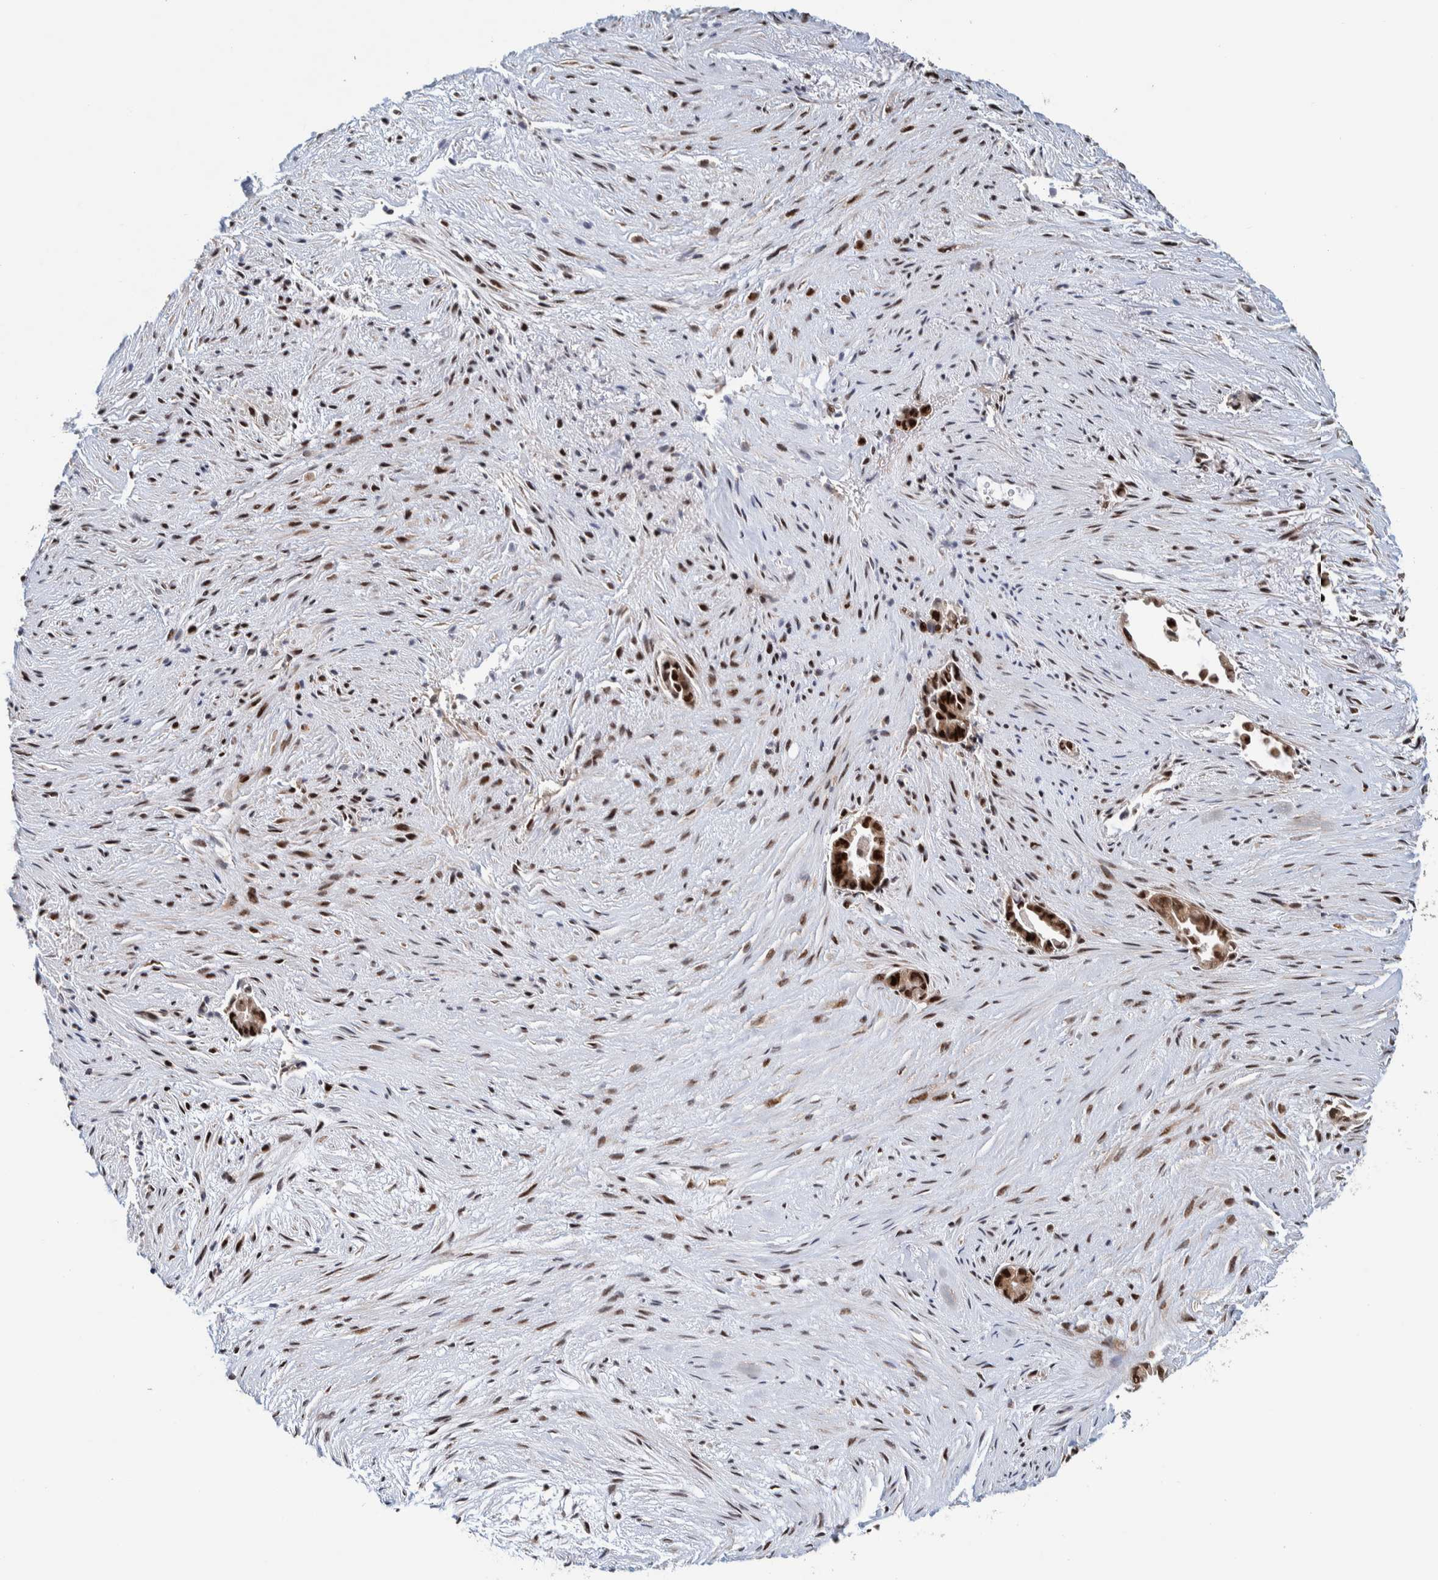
{"staining": {"intensity": "strong", "quantity": ">75%", "location": "nuclear"}, "tissue": "liver cancer", "cell_type": "Tumor cells", "image_type": "cancer", "snomed": [{"axis": "morphology", "description": "Cholangiocarcinoma"}, {"axis": "topography", "description": "Liver"}], "caption": "High-magnification brightfield microscopy of liver cancer stained with DAB (3,3'-diaminobenzidine) (brown) and counterstained with hematoxylin (blue). tumor cells exhibit strong nuclear staining is appreciated in about>75% of cells.", "gene": "CHD4", "patient": {"sex": "female", "age": 55}}